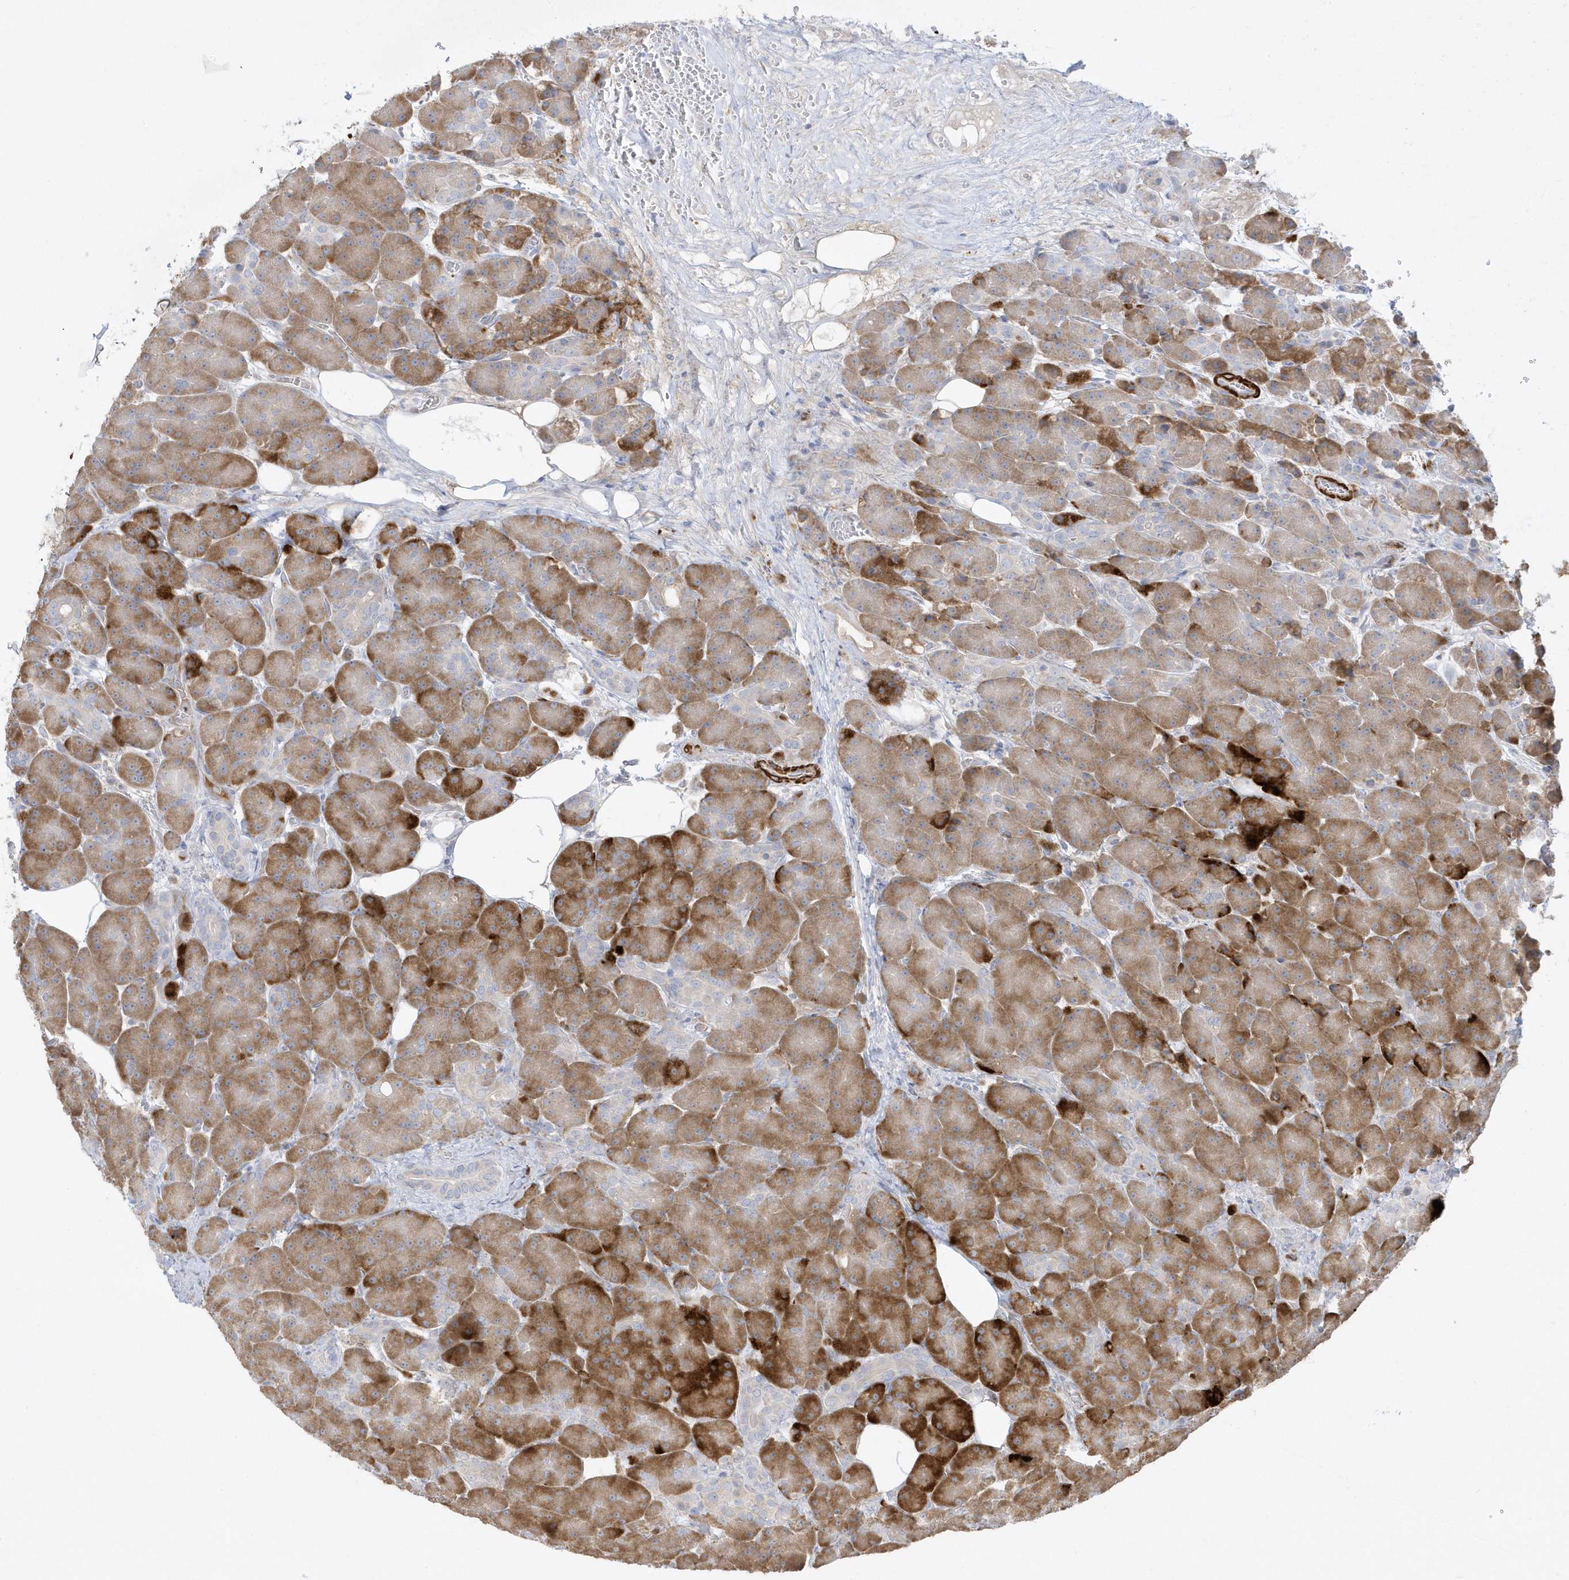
{"staining": {"intensity": "strong", "quantity": ">75%", "location": "cytoplasmic/membranous"}, "tissue": "pancreas", "cell_type": "Exocrine glandular cells", "image_type": "normal", "snomed": [{"axis": "morphology", "description": "Normal tissue, NOS"}, {"axis": "topography", "description": "Pancreas"}], "caption": "The photomicrograph exhibits a brown stain indicating the presence of a protein in the cytoplasmic/membranous of exocrine glandular cells in pancreas.", "gene": "THADA", "patient": {"sex": "male", "age": 63}}